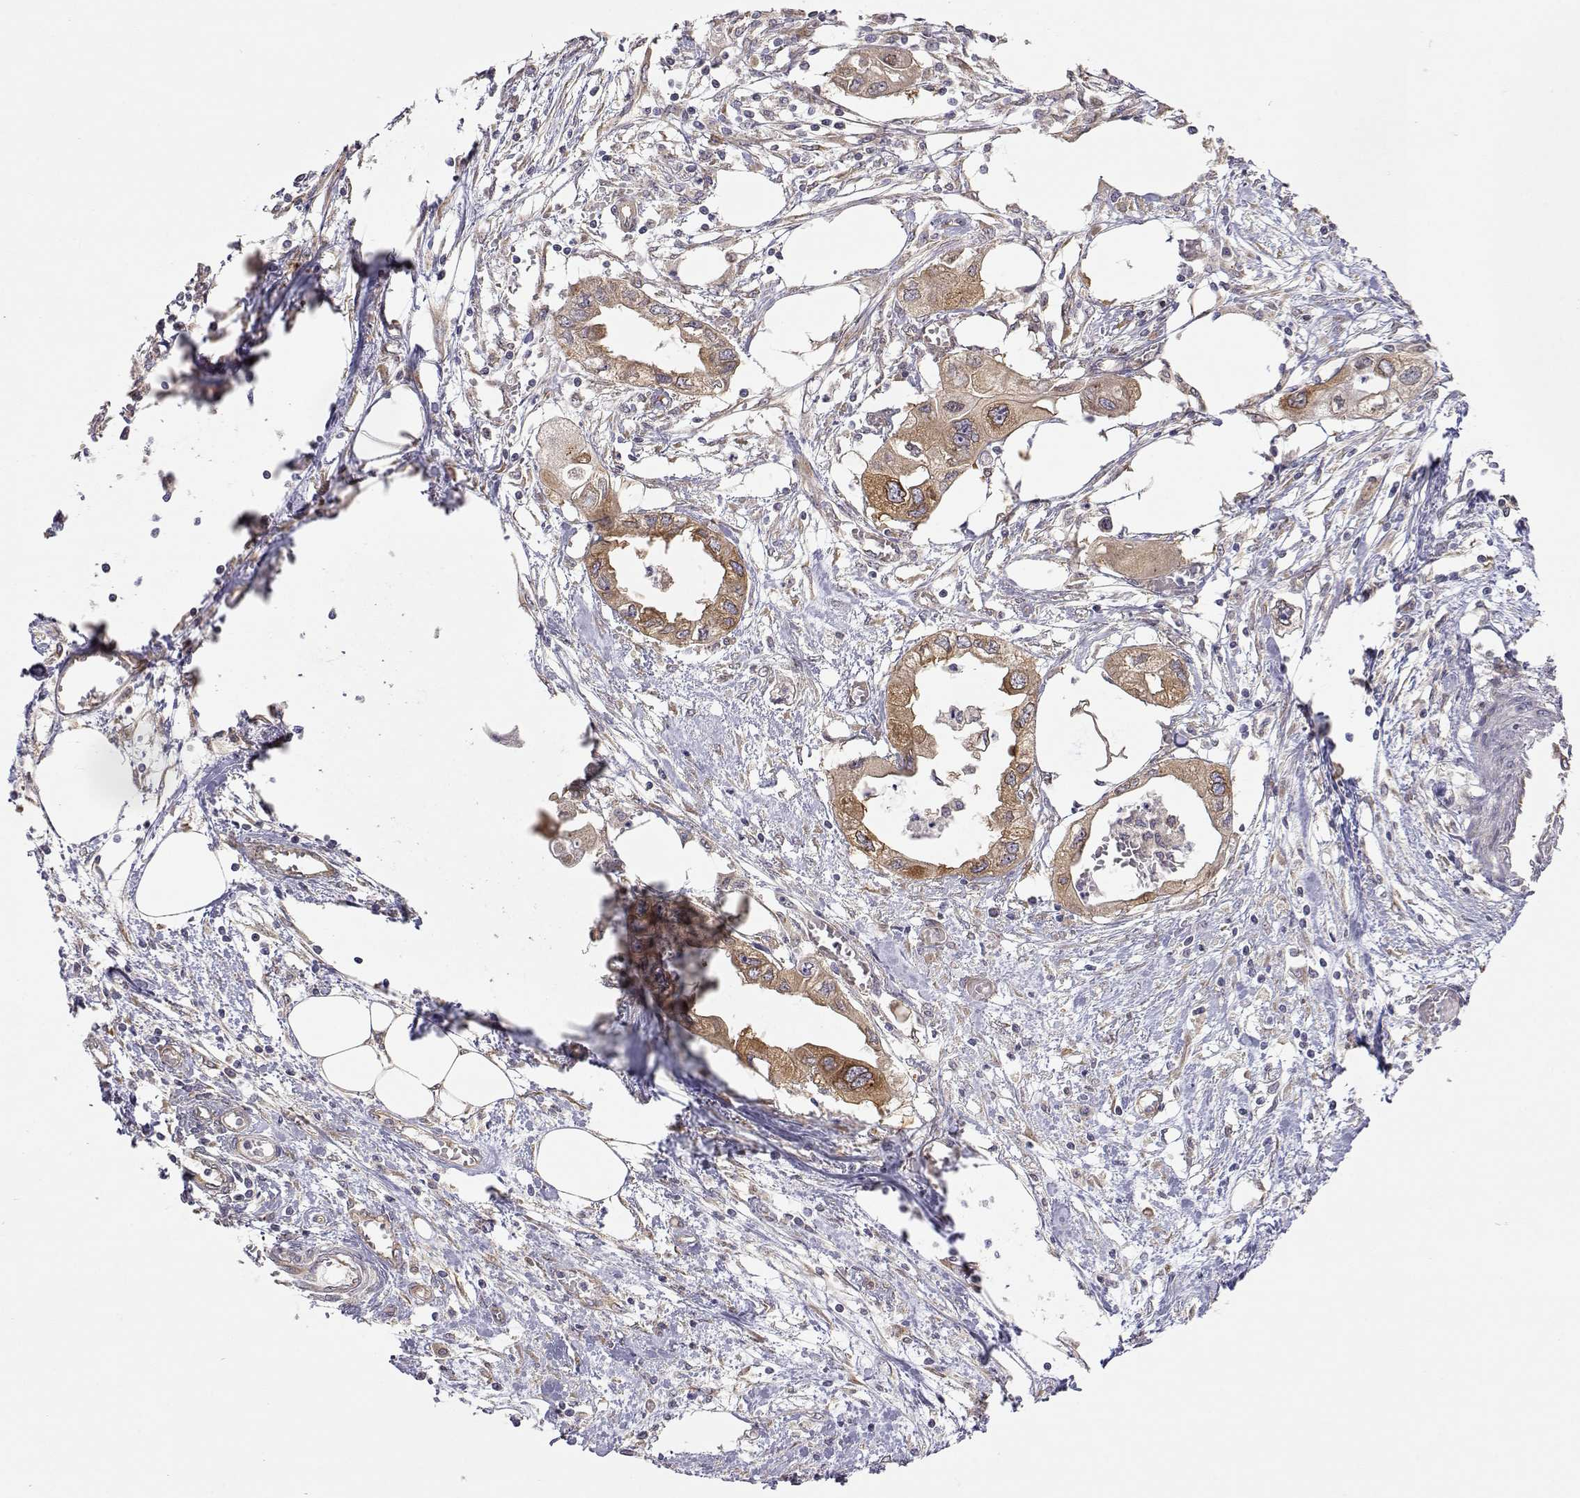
{"staining": {"intensity": "moderate", "quantity": ">75%", "location": "cytoplasmic/membranous"}, "tissue": "endometrial cancer", "cell_type": "Tumor cells", "image_type": "cancer", "snomed": [{"axis": "morphology", "description": "Adenocarcinoma, NOS"}, {"axis": "morphology", "description": "Adenocarcinoma, metastatic, NOS"}, {"axis": "topography", "description": "Adipose tissue"}, {"axis": "topography", "description": "Endometrium"}], "caption": "A histopathology image of human endometrial cancer (adenocarcinoma) stained for a protein exhibits moderate cytoplasmic/membranous brown staining in tumor cells. The protein of interest is stained brown, and the nuclei are stained in blue (DAB (3,3'-diaminobenzidine) IHC with brightfield microscopy, high magnification).", "gene": "PAIP1", "patient": {"sex": "female", "age": 67}}